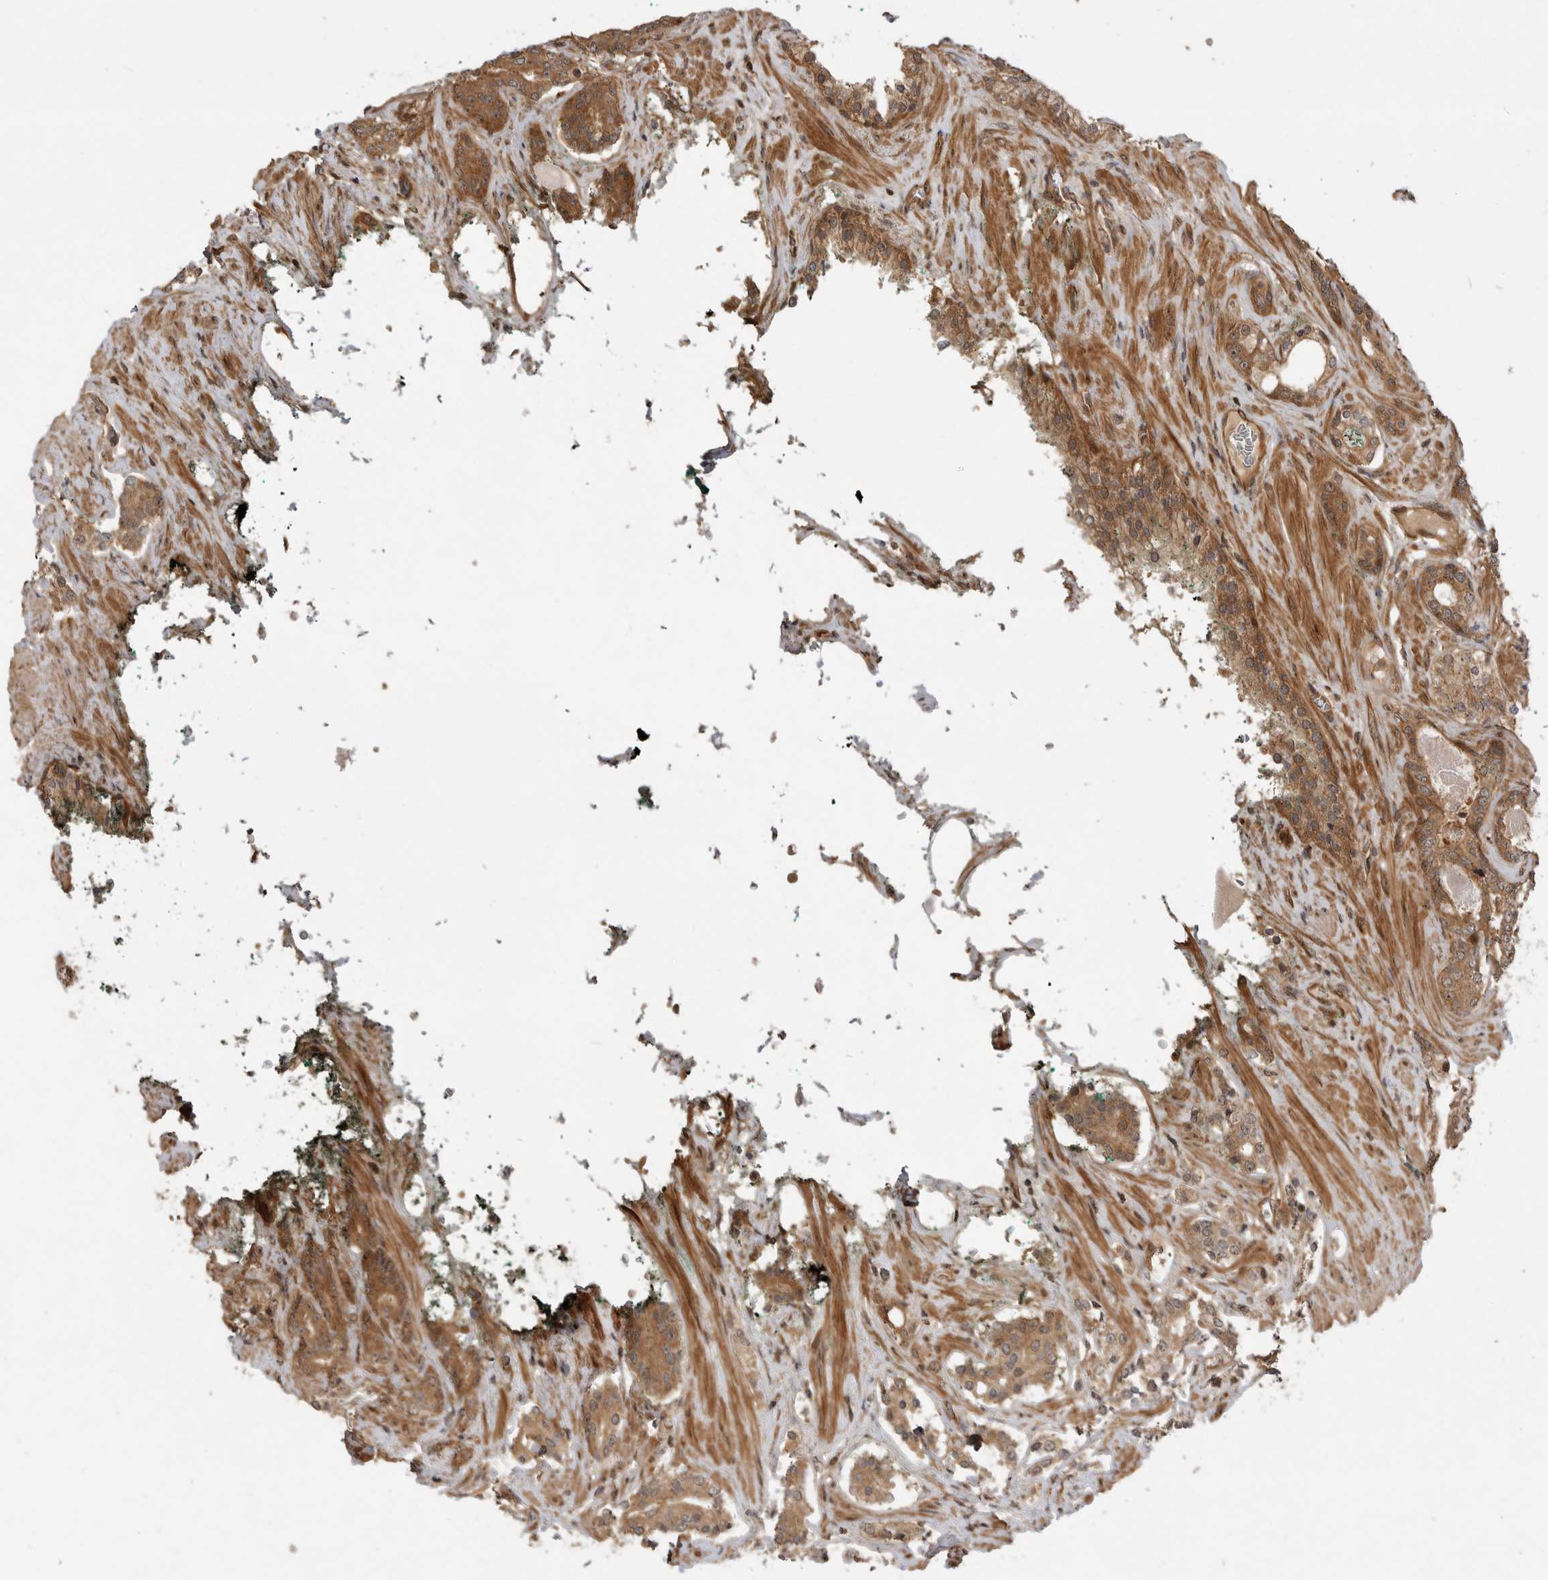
{"staining": {"intensity": "moderate", "quantity": ">75%", "location": "cytoplasmic/membranous"}, "tissue": "prostate cancer", "cell_type": "Tumor cells", "image_type": "cancer", "snomed": [{"axis": "morphology", "description": "Adenocarcinoma, High grade"}, {"axis": "topography", "description": "Prostate"}], "caption": "A histopathology image showing moderate cytoplasmic/membranous positivity in approximately >75% of tumor cells in prostate high-grade adenocarcinoma, as visualized by brown immunohistochemical staining.", "gene": "ADPRS", "patient": {"sex": "male", "age": 71}}